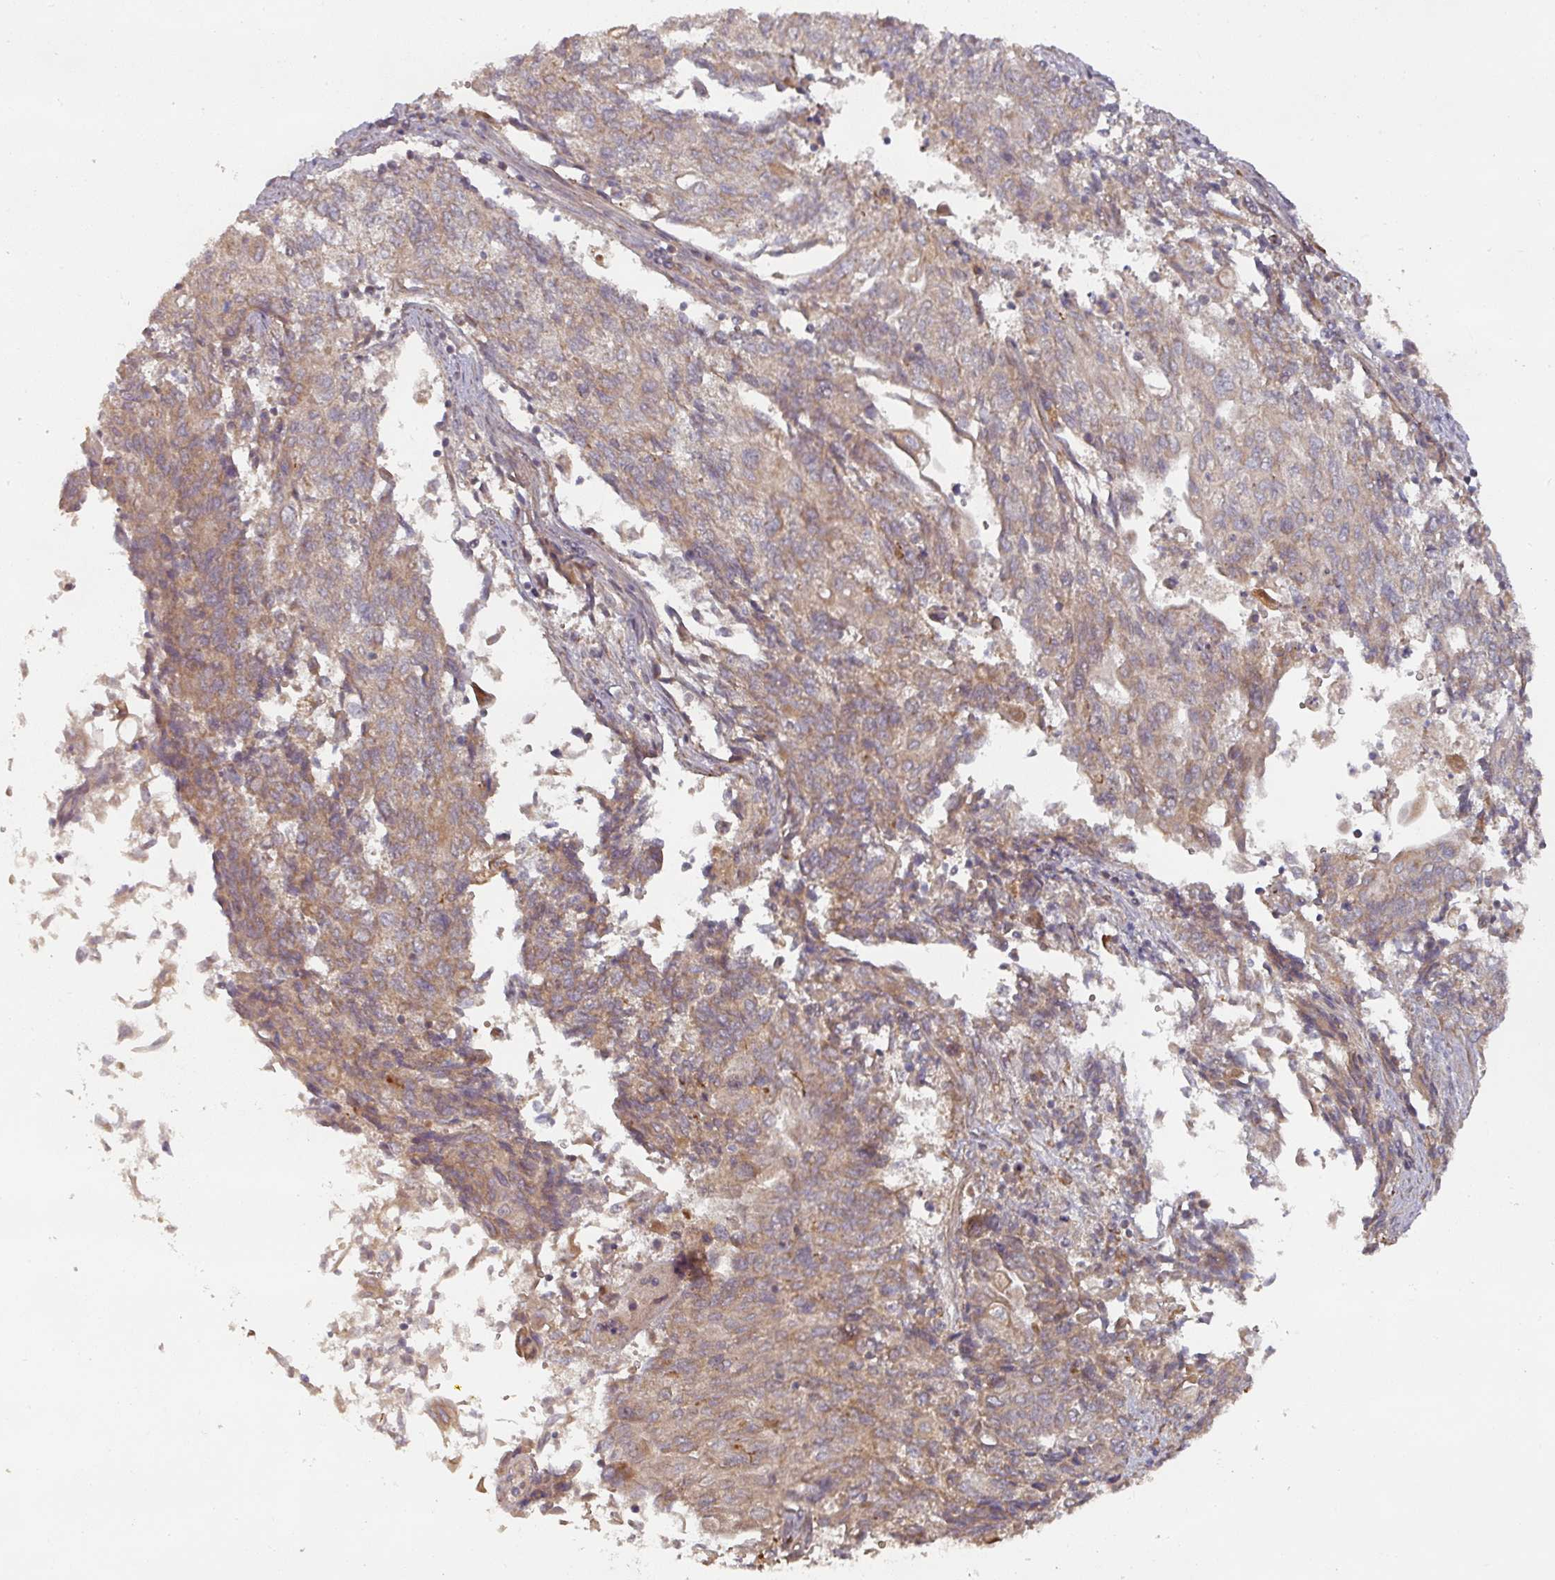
{"staining": {"intensity": "moderate", "quantity": "<25%", "location": "cytoplasmic/membranous"}, "tissue": "endometrial cancer", "cell_type": "Tumor cells", "image_type": "cancer", "snomed": [{"axis": "morphology", "description": "Adenocarcinoma, NOS"}, {"axis": "topography", "description": "Endometrium"}], "caption": "Immunohistochemical staining of human adenocarcinoma (endometrial) shows low levels of moderate cytoplasmic/membranous expression in approximately <25% of tumor cells.", "gene": "DNAJC7", "patient": {"sex": "female", "age": 54}}